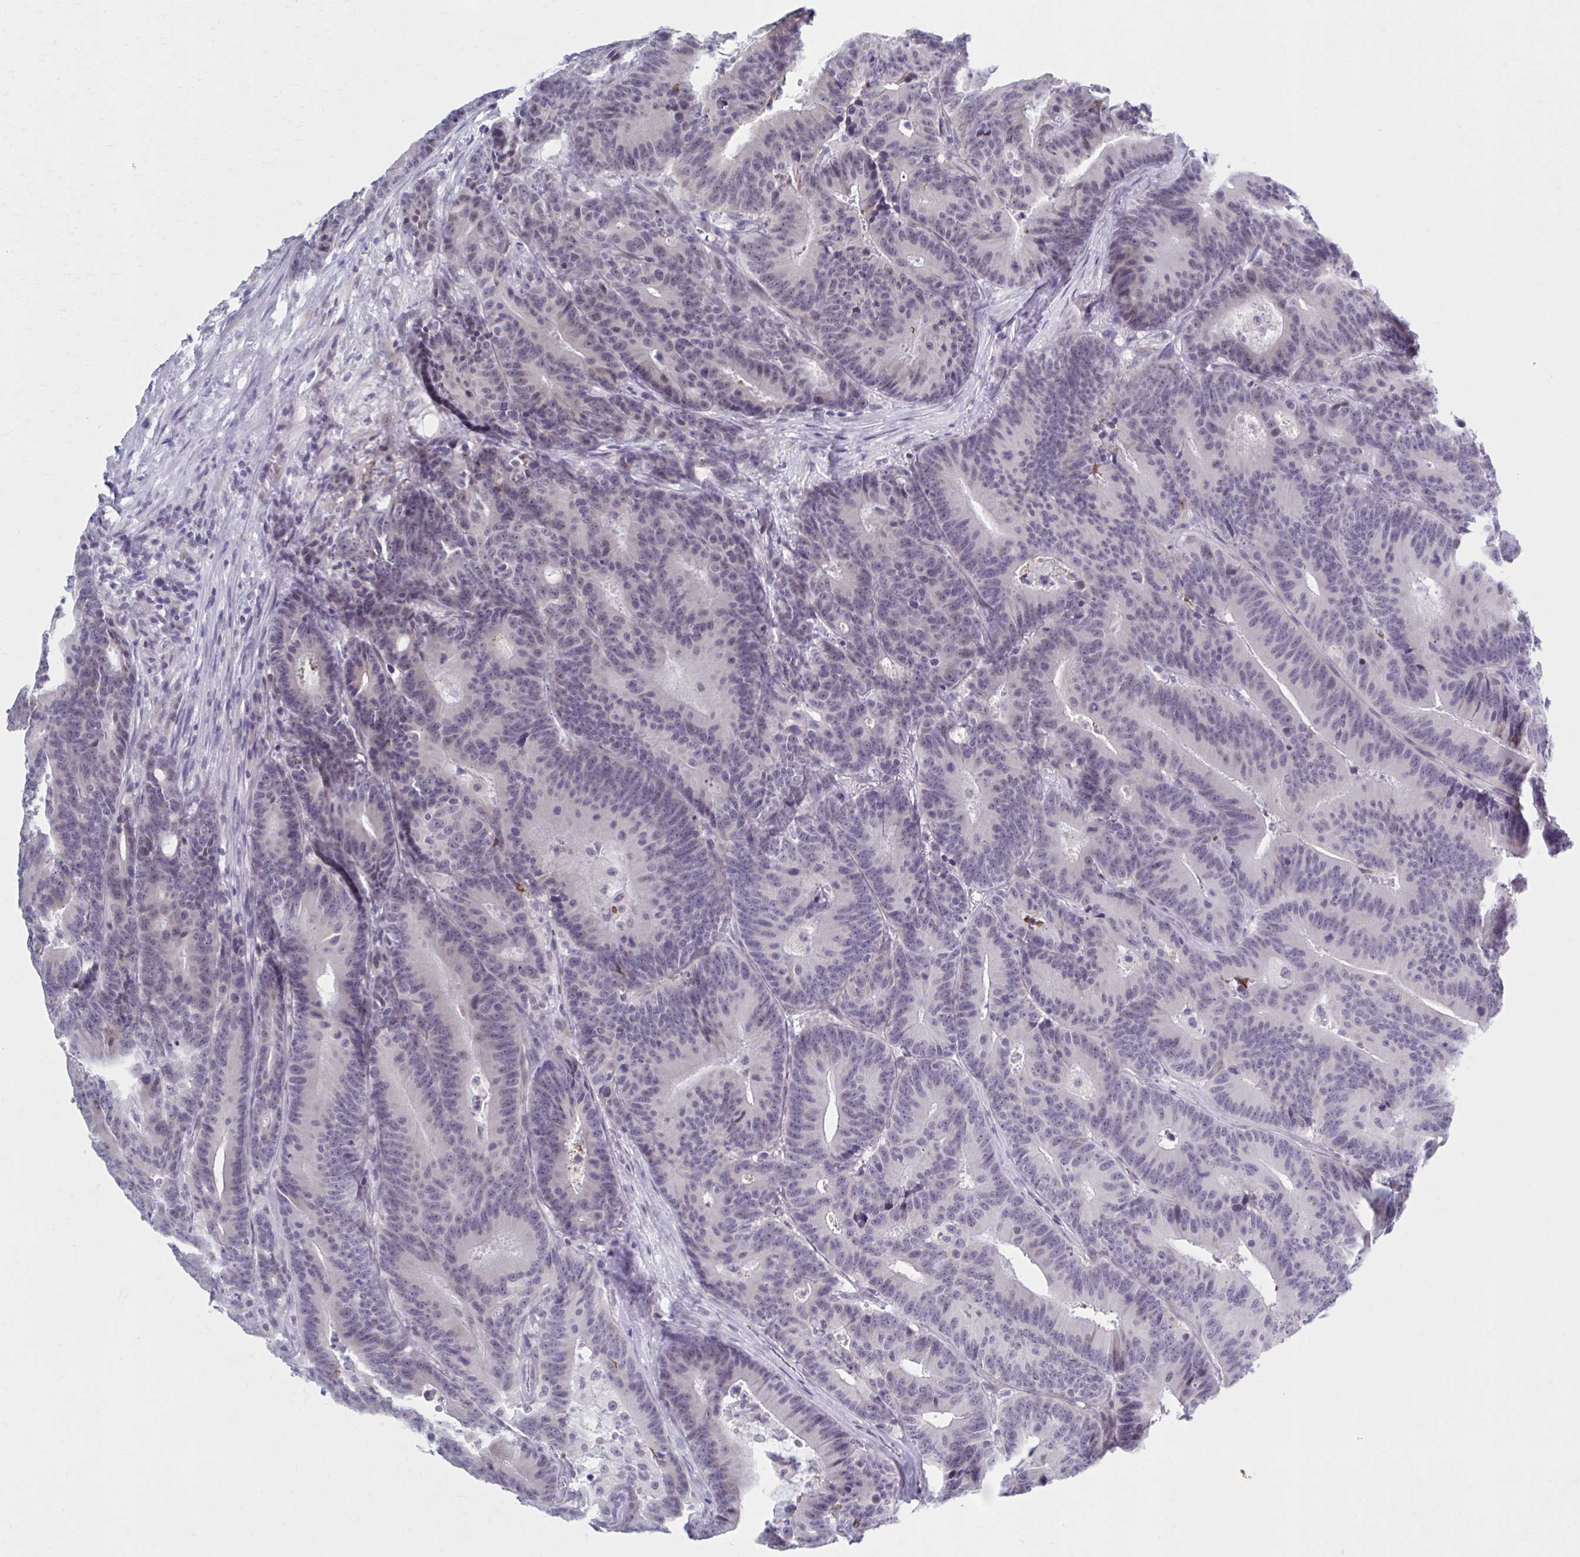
{"staining": {"intensity": "weak", "quantity": "25%-75%", "location": "nuclear"}, "tissue": "colorectal cancer", "cell_type": "Tumor cells", "image_type": "cancer", "snomed": [{"axis": "morphology", "description": "Adenocarcinoma, NOS"}, {"axis": "topography", "description": "Colon"}], "caption": "Approximately 25%-75% of tumor cells in colorectal cancer (adenocarcinoma) reveal weak nuclear protein expression as visualized by brown immunohistochemical staining.", "gene": "CCDC105", "patient": {"sex": "female", "age": 78}}